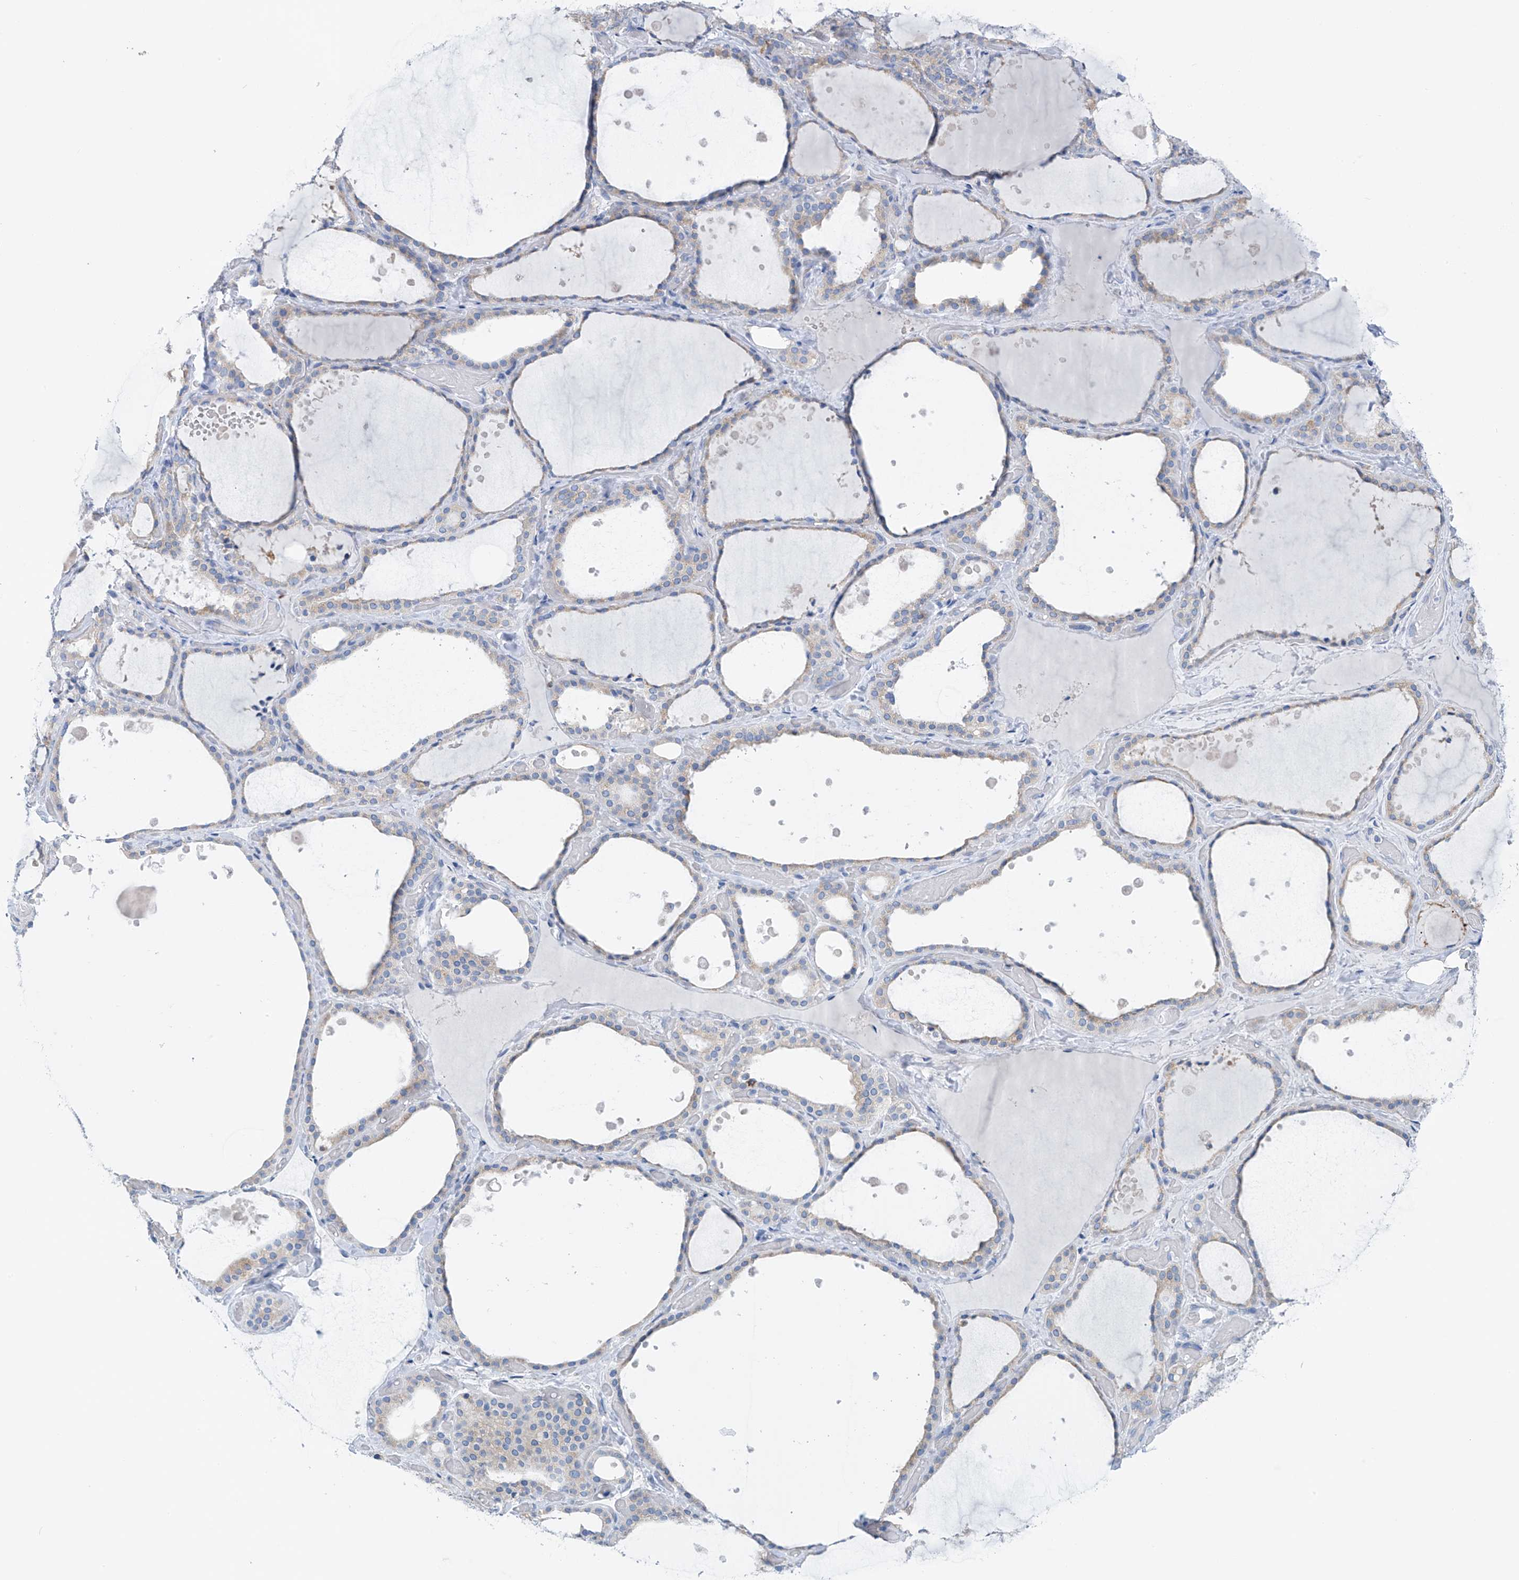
{"staining": {"intensity": "negative", "quantity": "none", "location": "none"}, "tissue": "thyroid gland", "cell_type": "Glandular cells", "image_type": "normal", "snomed": [{"axis": "morphology", "description": "Normal tissue, NOS"}, {"axis": "topography", "description": "Thyroid gland"}], "caption": "The immunohistochemistry histopathology image has no significant expression in glandular cells of thyroid gland. (DAB IHC, high magnification).", "gene": "RCN2", "patient": {"sex": "female", "age": 44}}